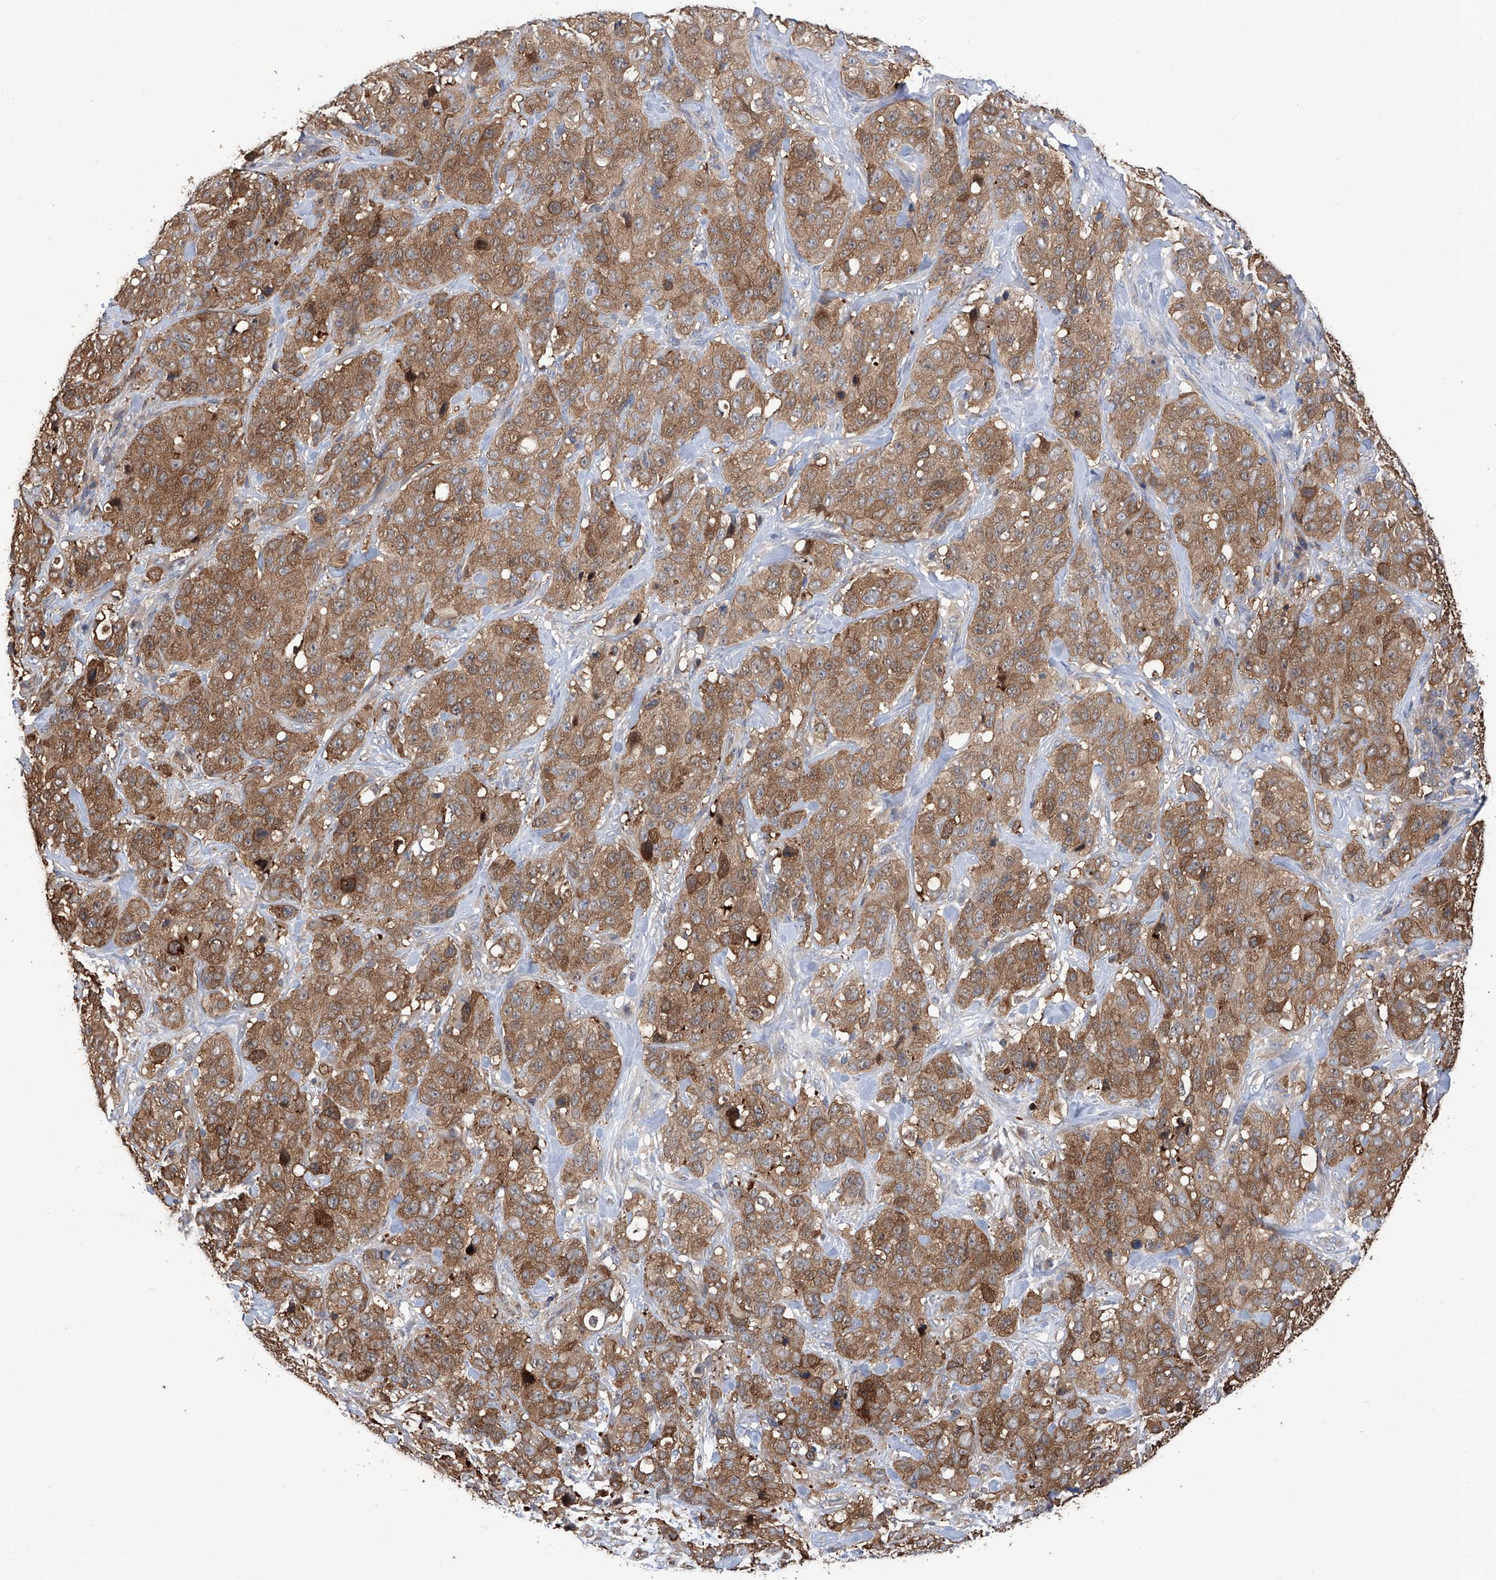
{"staining": {"intensity": "moderate", "quantity": ">75%", "location": "cytoplasmic/membranous"}, "tissue": "stomach cancer", "cell_type": "Tumor cells", "image_type": "cancer", "snomed": [{"axis": "morphology", "description": "Adenocarcinoma, NOS"}, {"axis": "topography", "description": "Stomach"}], "caption": "A histopathology image of human adenocarcinoma (stomach) stained for a protein demonstrates moderate cytoplasmic/membranous brown staining in tumor cells. Using DAB (3,3'-diaminobenzidine) (brown) and hematoxylin (blue) stains, captured at high magnification using brightfield microscopy.", "gene": "NUDT17", "patient": {"sex": "male", "age": 48}}